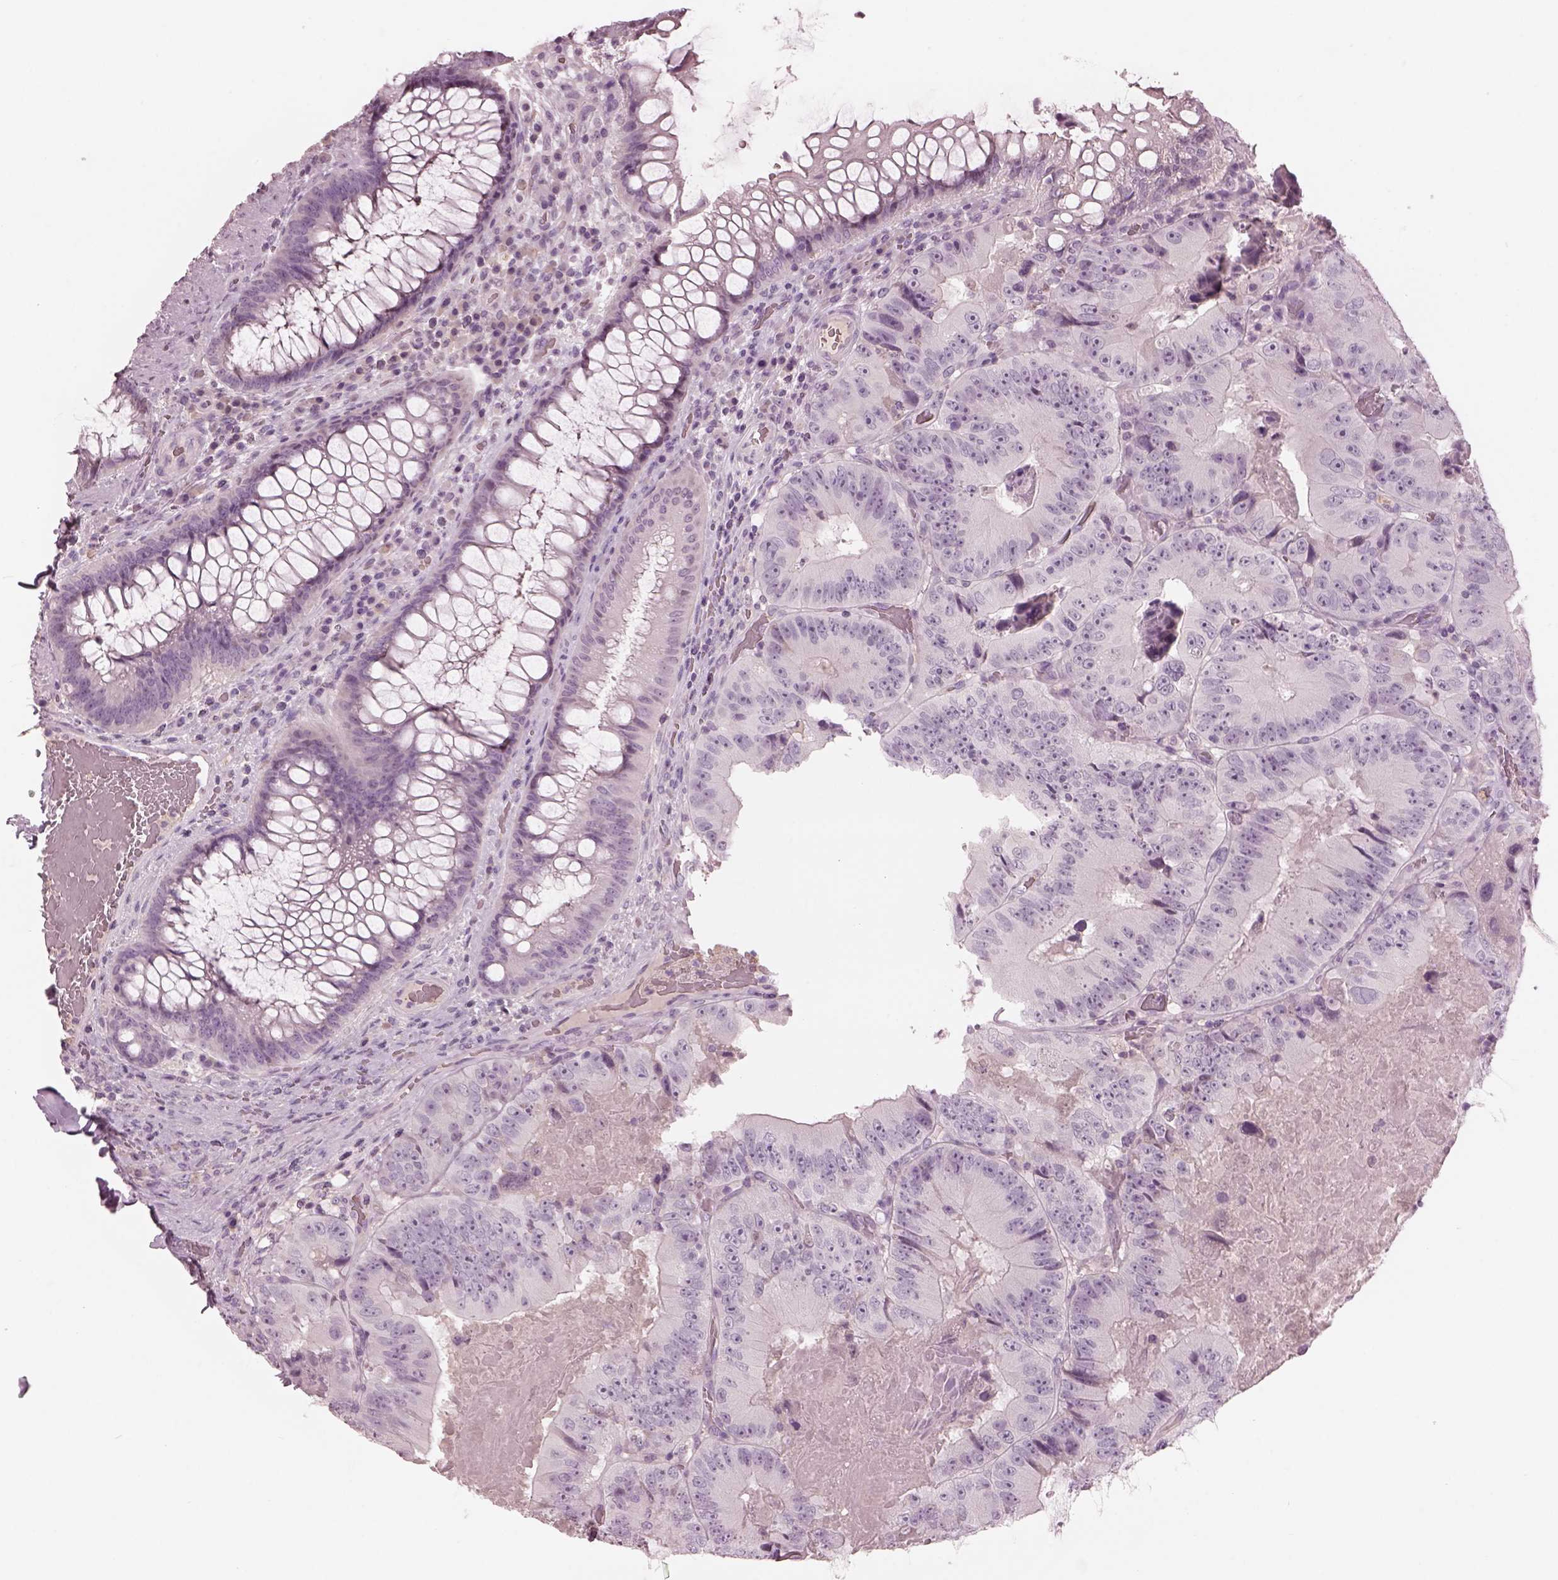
{"staining": {"intensity": "negative", "quantity": "none", "location": "none"}, "tissue": "colorectal cancer", "cell_type": "Tumor cells", "image_type": "cancer", "snomed": [{"axis": "morphology", "description": "Adenocarcinoma, NOS"}, {"axis": "topography", "description": "Colon"}], "caption": "IHC histopathology image of human adenocarcinoma (colorectal) stained for a protein (brown), which displays no staining in tumor cells.", "gene": "PACRG", "patient": {"sex": "female", "age": 86}}